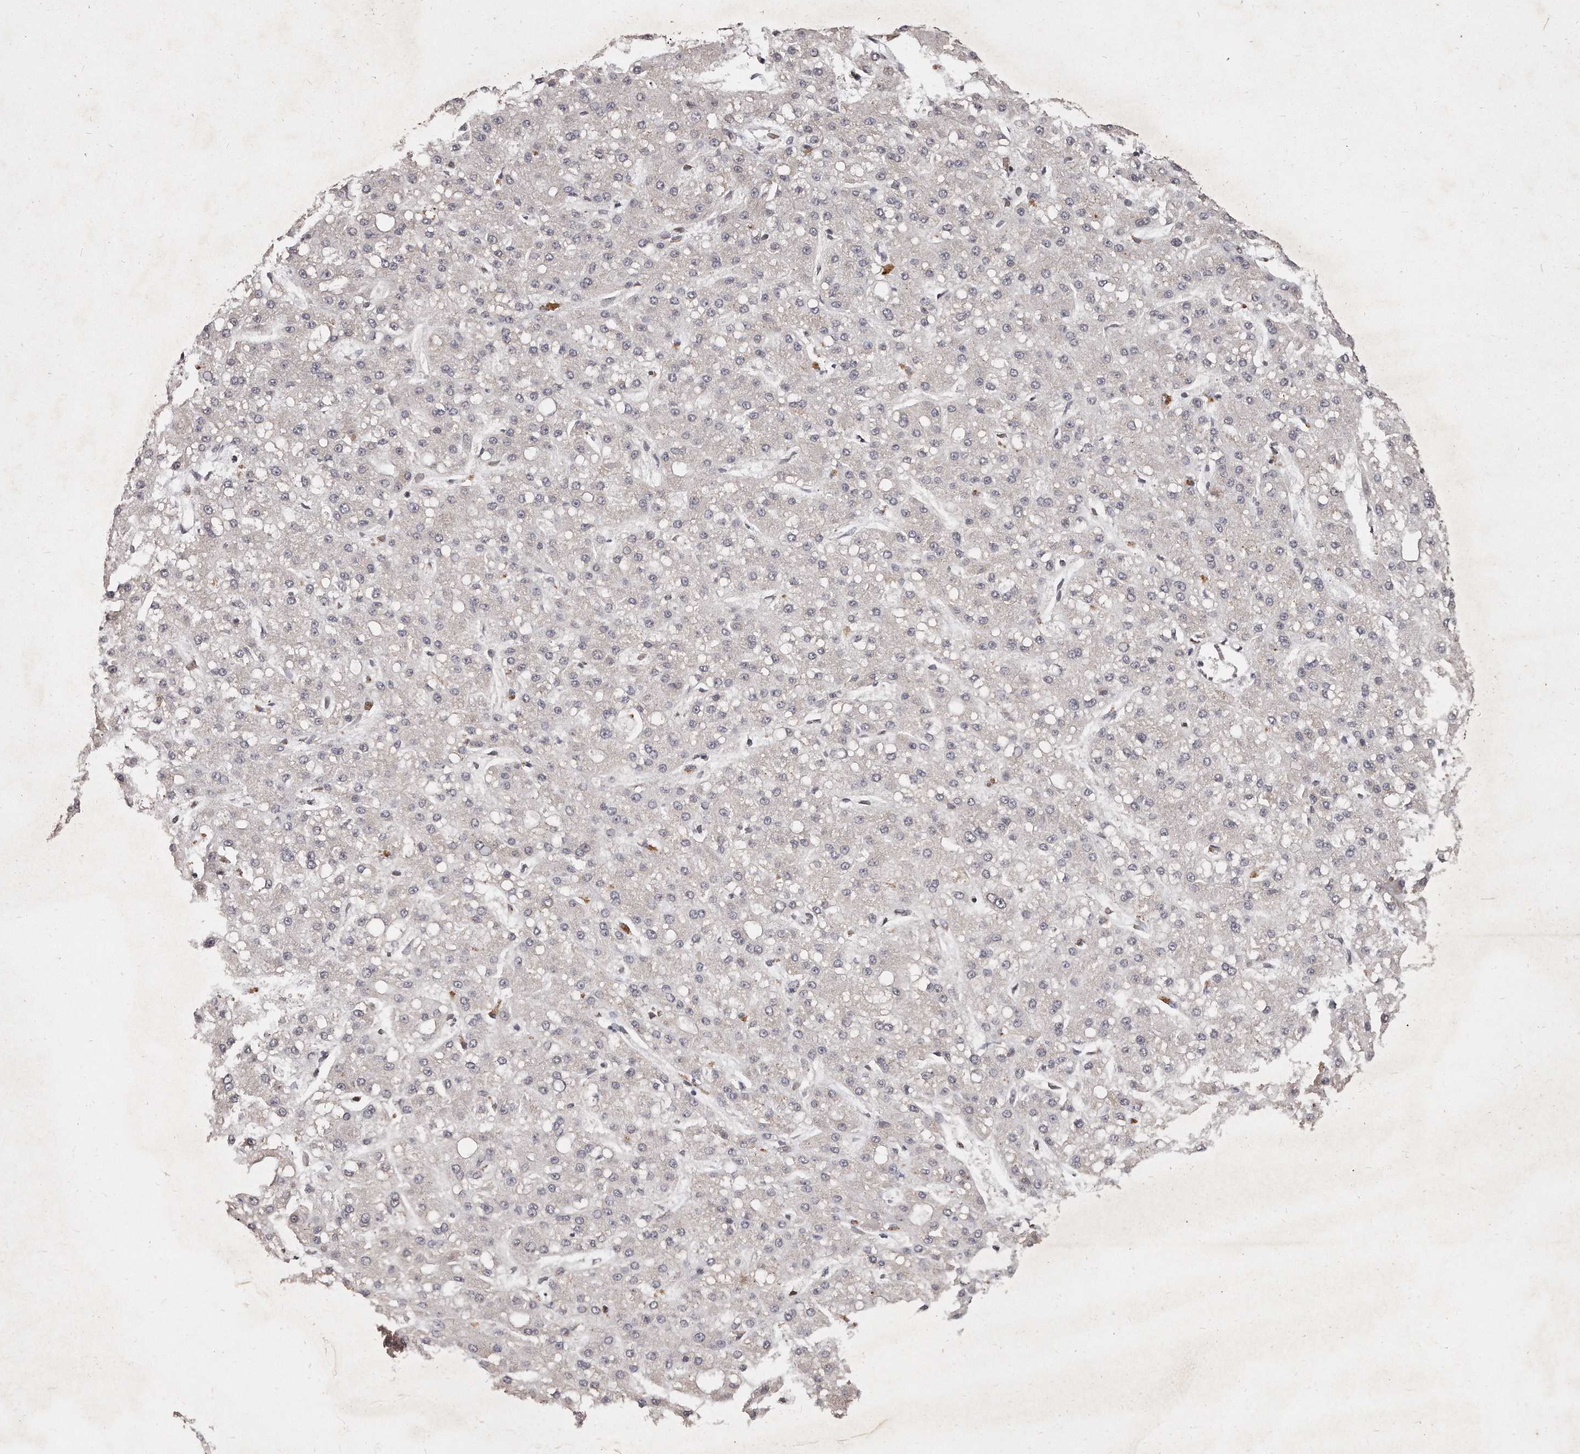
{"staining": {"intensity": "negative", "quantity": "none", "location": "none"}, "tissue": "liver cancer", "cell_type": "Tumor cells", "image_type": "cancer", "snomed": [{"axis": "morphology", "description": "Carcinoma, Hepatocellular, NOS"}, {"axis": "topography", "description": "Liver"}], "caption": "High magnification brightfield microscopy of liver cancer (hepatocellular carcinoma) stained with DAB (brown) and counterstained with hematoxylin (blue): tumor cells show no significant staining.", "gene": "HASPIN", "patient": {"sex": "male", "age": 67}}